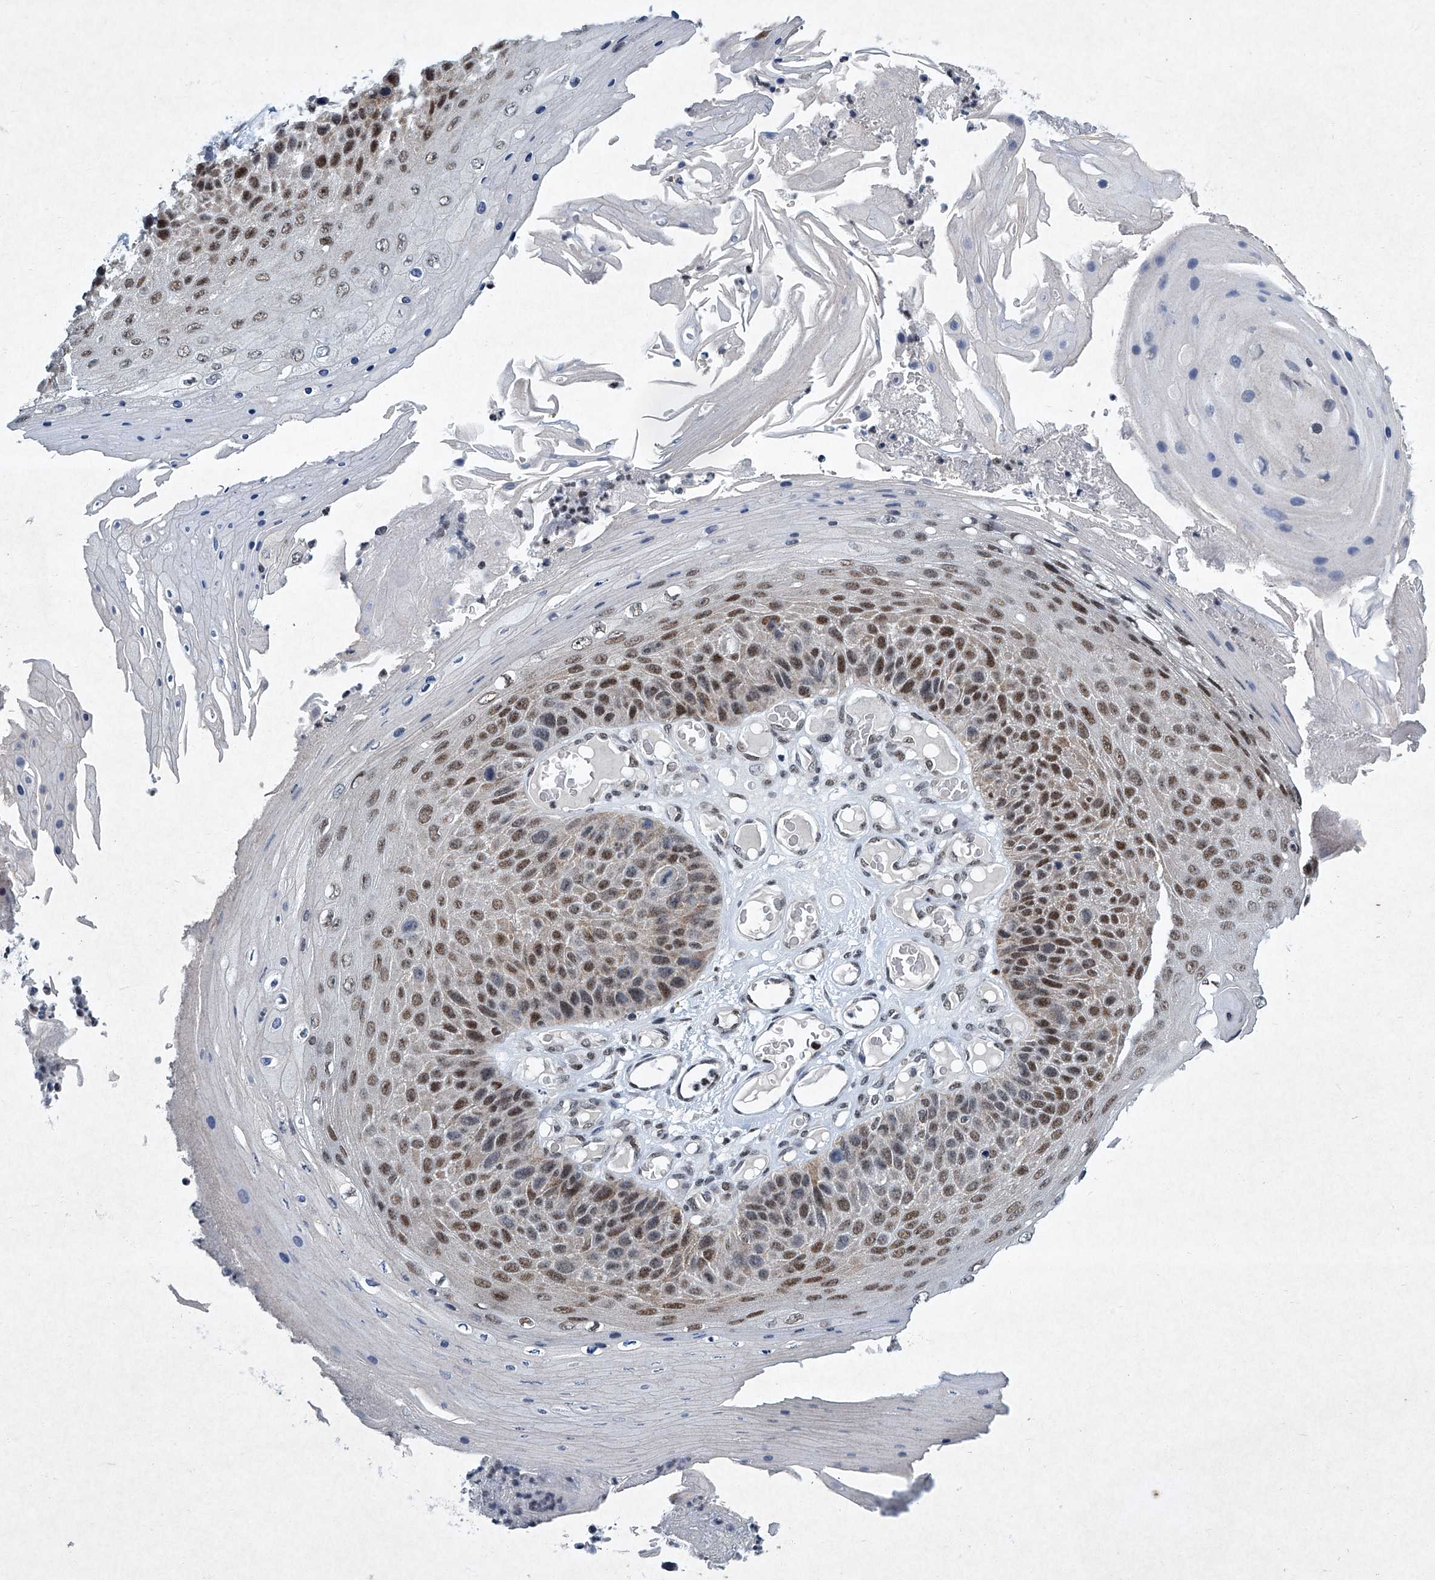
{"staining": {"intensity": "moderate", "quantity": ">75%", "location": "nuclear"}, "tissue": "skin cancer", "cell_type": "Tumor cells", "image_type": "cancer", "snomed": [{"axis": "morphology", "description": "Squamous cell carcinoma, NOS"}, {"axis": "topography", "description": "Skin"}], "caption": "Human skin squamous cell carcinoma stained with a protein marker exhibits moderate staining in tumor cells.", "gene": "TFDP1", "patient": {"sex": "female", "age": 88}}